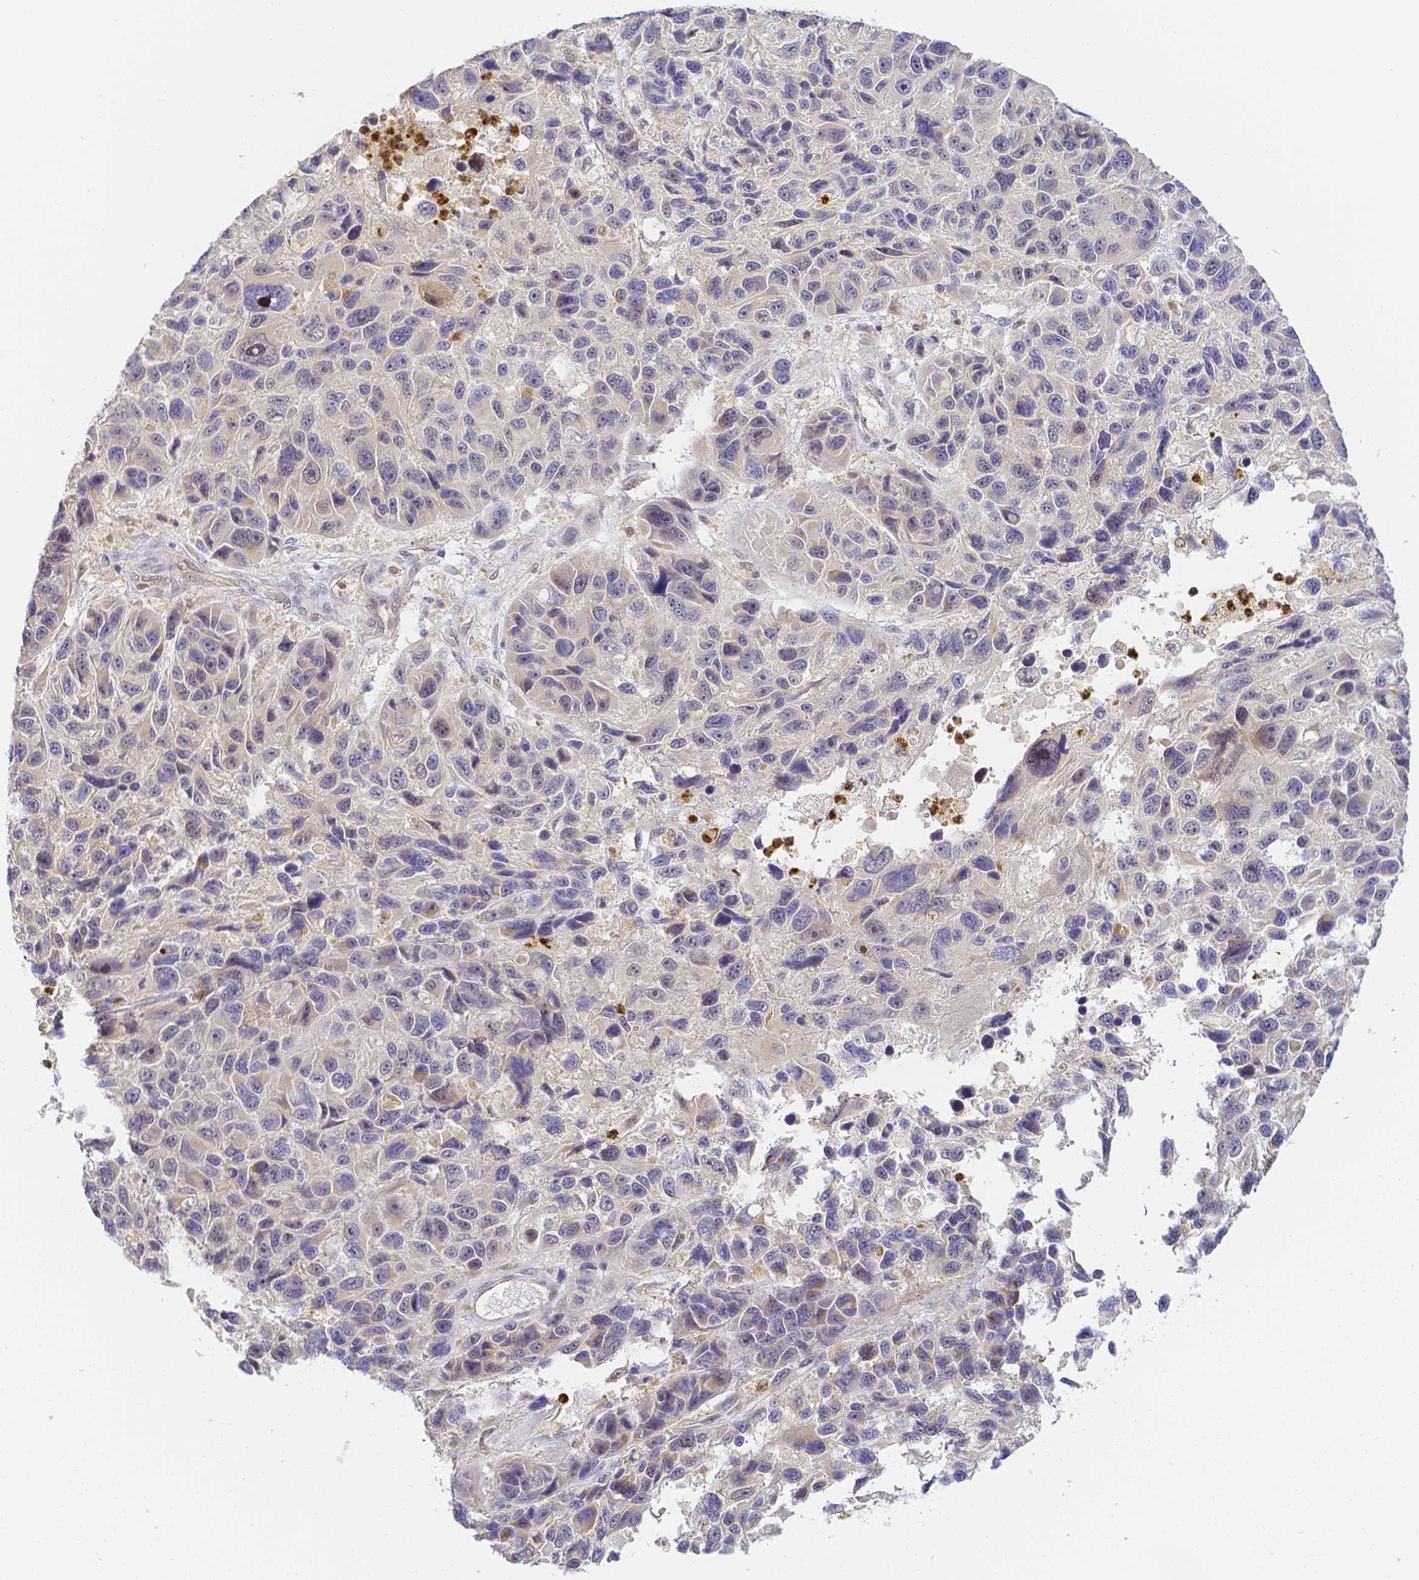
{"staining": {"intensity": "negative", "quantity": "none", "location": "none"}, "tissue": "melanoma", "cell_type": "Tumor cells", "image_type": "cancer", "snomed": [{"axis": "morphology", "description": "Malignant melanoma, NOS"}, {"axis": "topography", "description": "Skin"}], "caption": "Tumor cells show no significant staining in melanoma.", "gene": "KCNH1", "patient": {"sex": "male", "age": 53}}